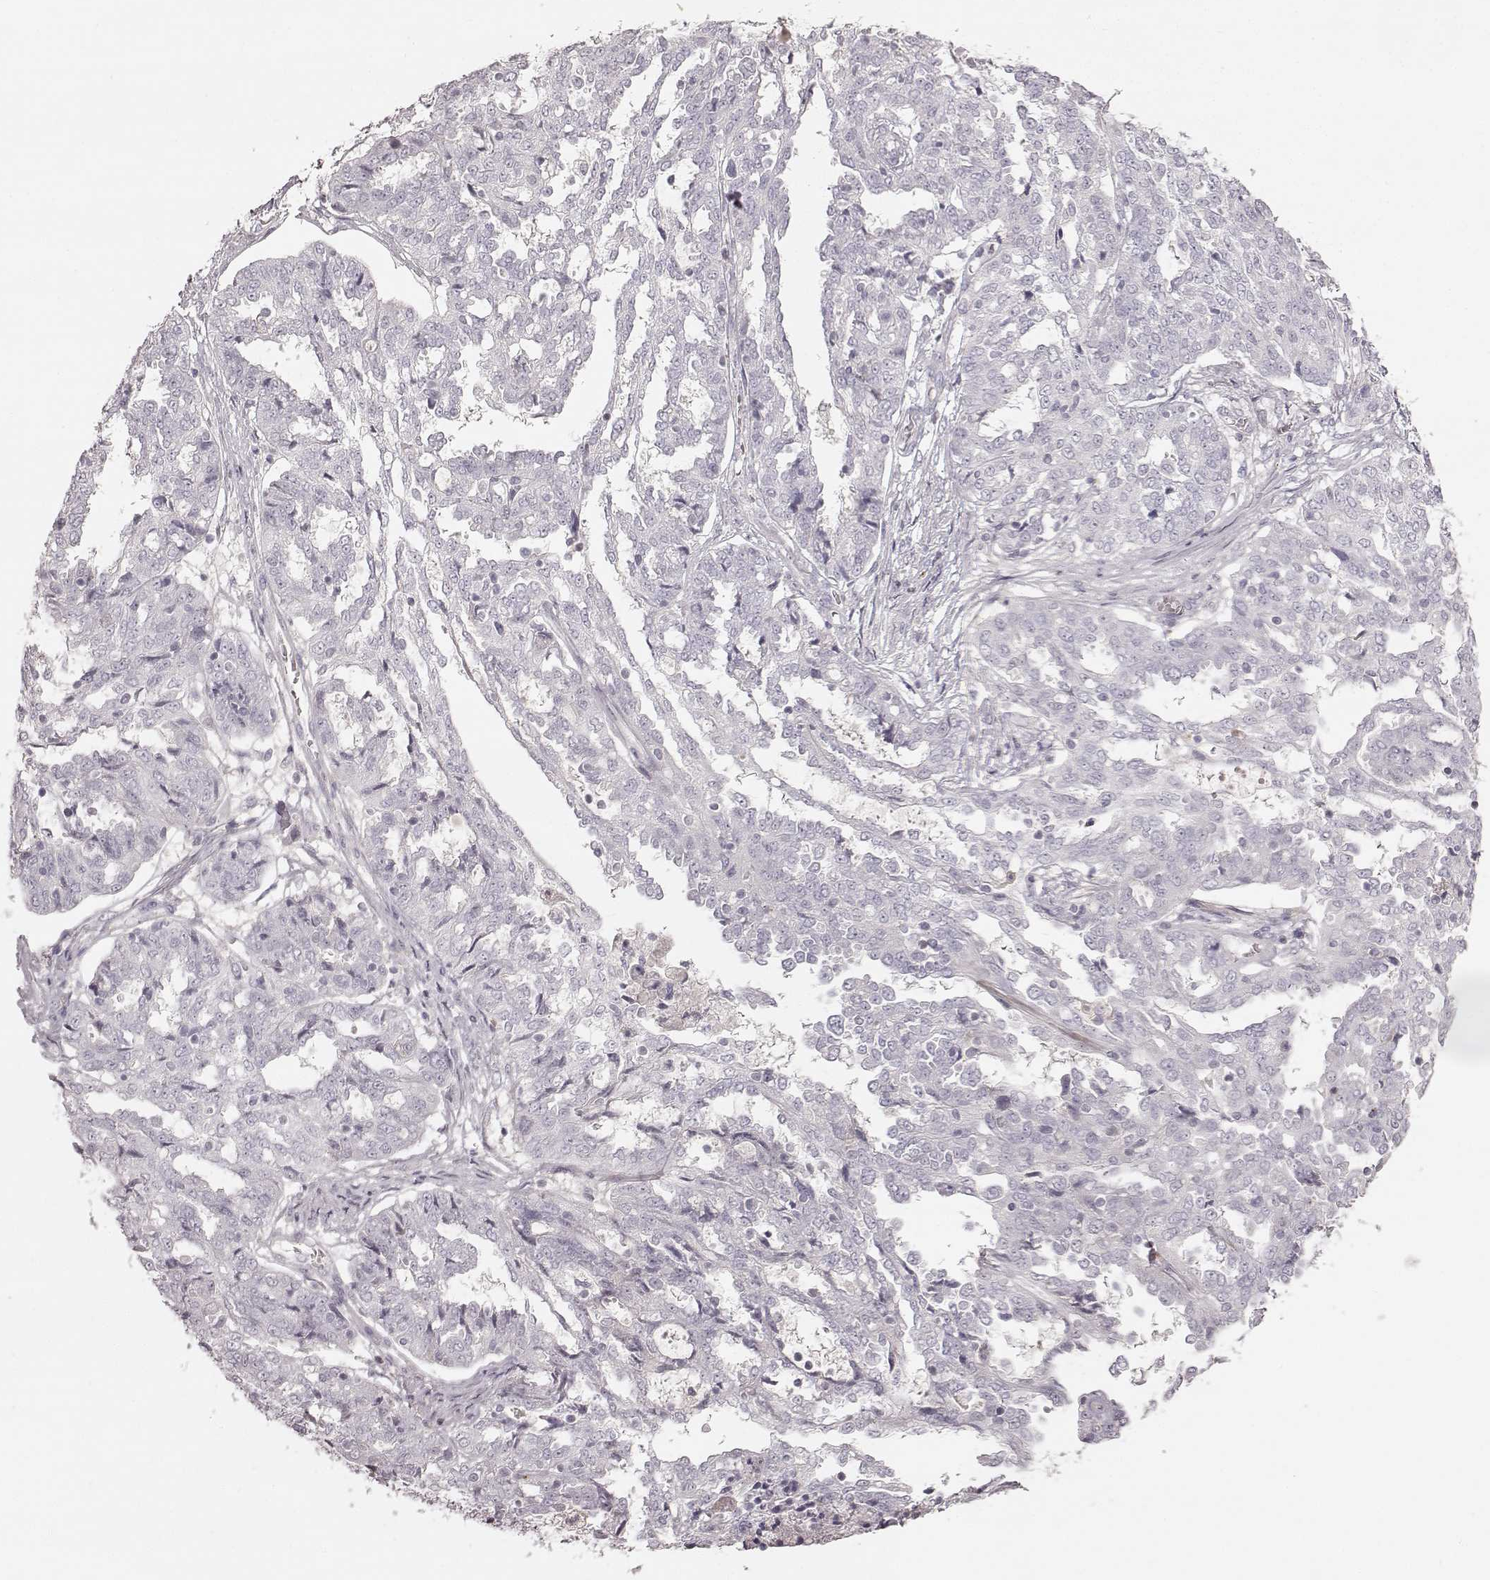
{"staining": {"intensity": "negative", "quantity": "none", "location": "none"}, "tissue": "ovarian cancer", "cell_type": "Tumor cells", "image_type": "cancer", "snomed": [{"axis": "morphology", "description": "Cystadenocarcinoma, serous, NOS"}, {"axis": "topography", "description": "Ovary"}], "caption": "High magnification brightfield microscopy of ovarian cancer stained with DAB (brown) and counterstained with hematoxylin (blue): tumor cells show no significant staining. (Immunohistochemistry, brightfield microscopy, high magnification).", "gene": "PRLHR", "patient": {"sex": "female", "age": 67}}